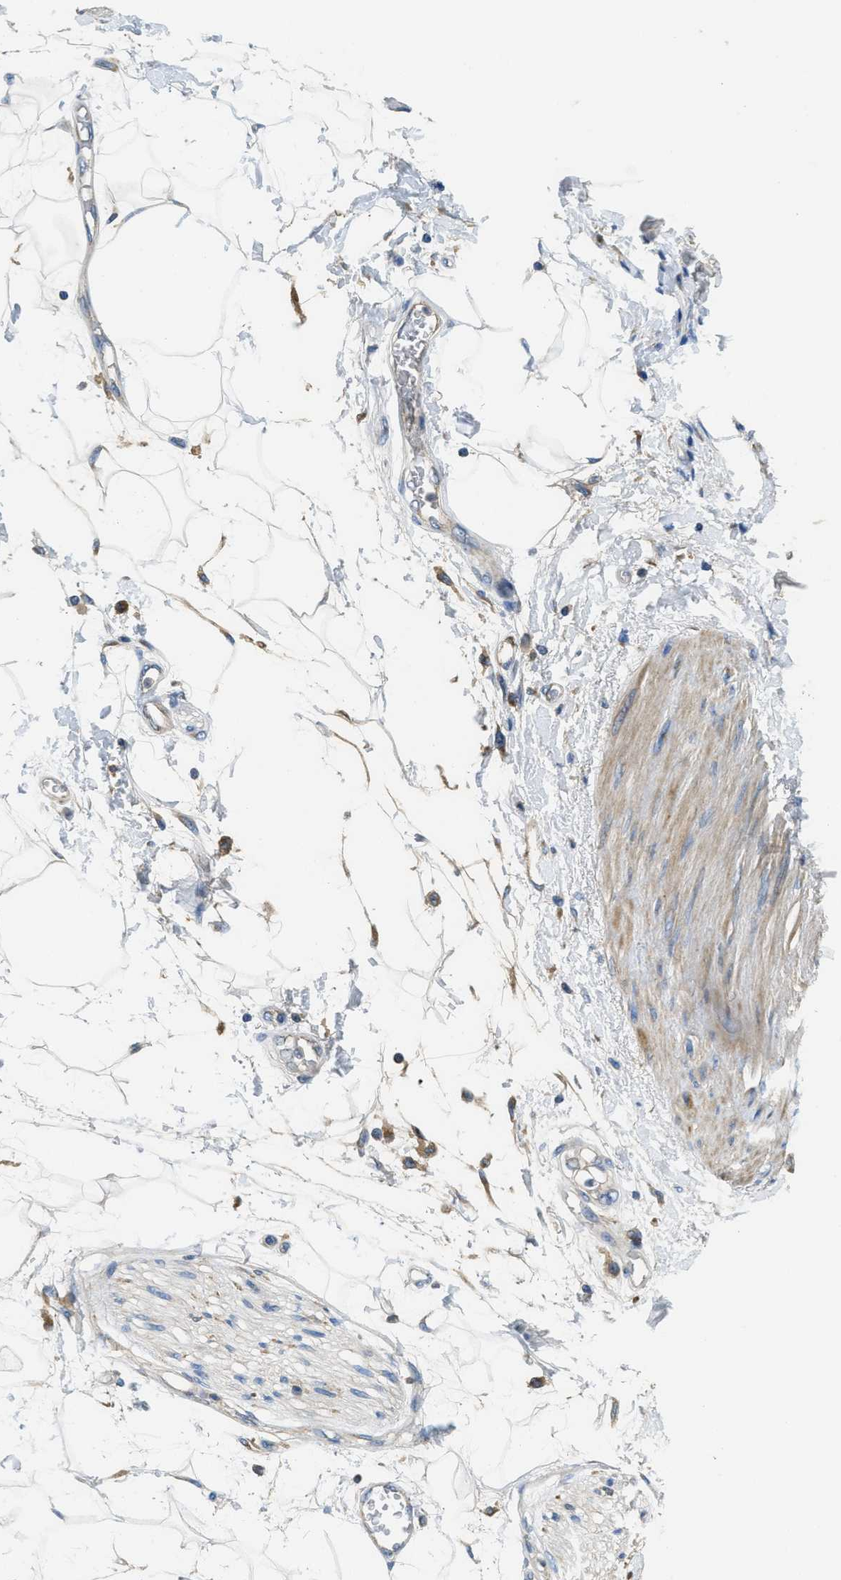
{"staining": {"intensity": "weak", "quantity": ">75%", "location": "cytoplasmic/membranous"}, "tissue": "adipose tissue", "cell_type": "Adipocytes", "image_type": "normal", "snomed": [{"axis": "morphology", "description": "Normal tissue, NOS"}, {"axis": "morphology", "description": "Adenocarcinoma, NOS"}, {"axis": "topography", "description": "Duodenum"}, {"axis": "topography", "description": "Peripheral nerve tissue"}], "caption": "Immunohistochemical staining of unremarkable human adipose tissue displays weak cytoplasmic/membranous protein positivity in approximately >75% of adipocytes. Nuclei are stained in blue.", "gene": "SSR1", "patient": {"sex": "female", "age": 60}}